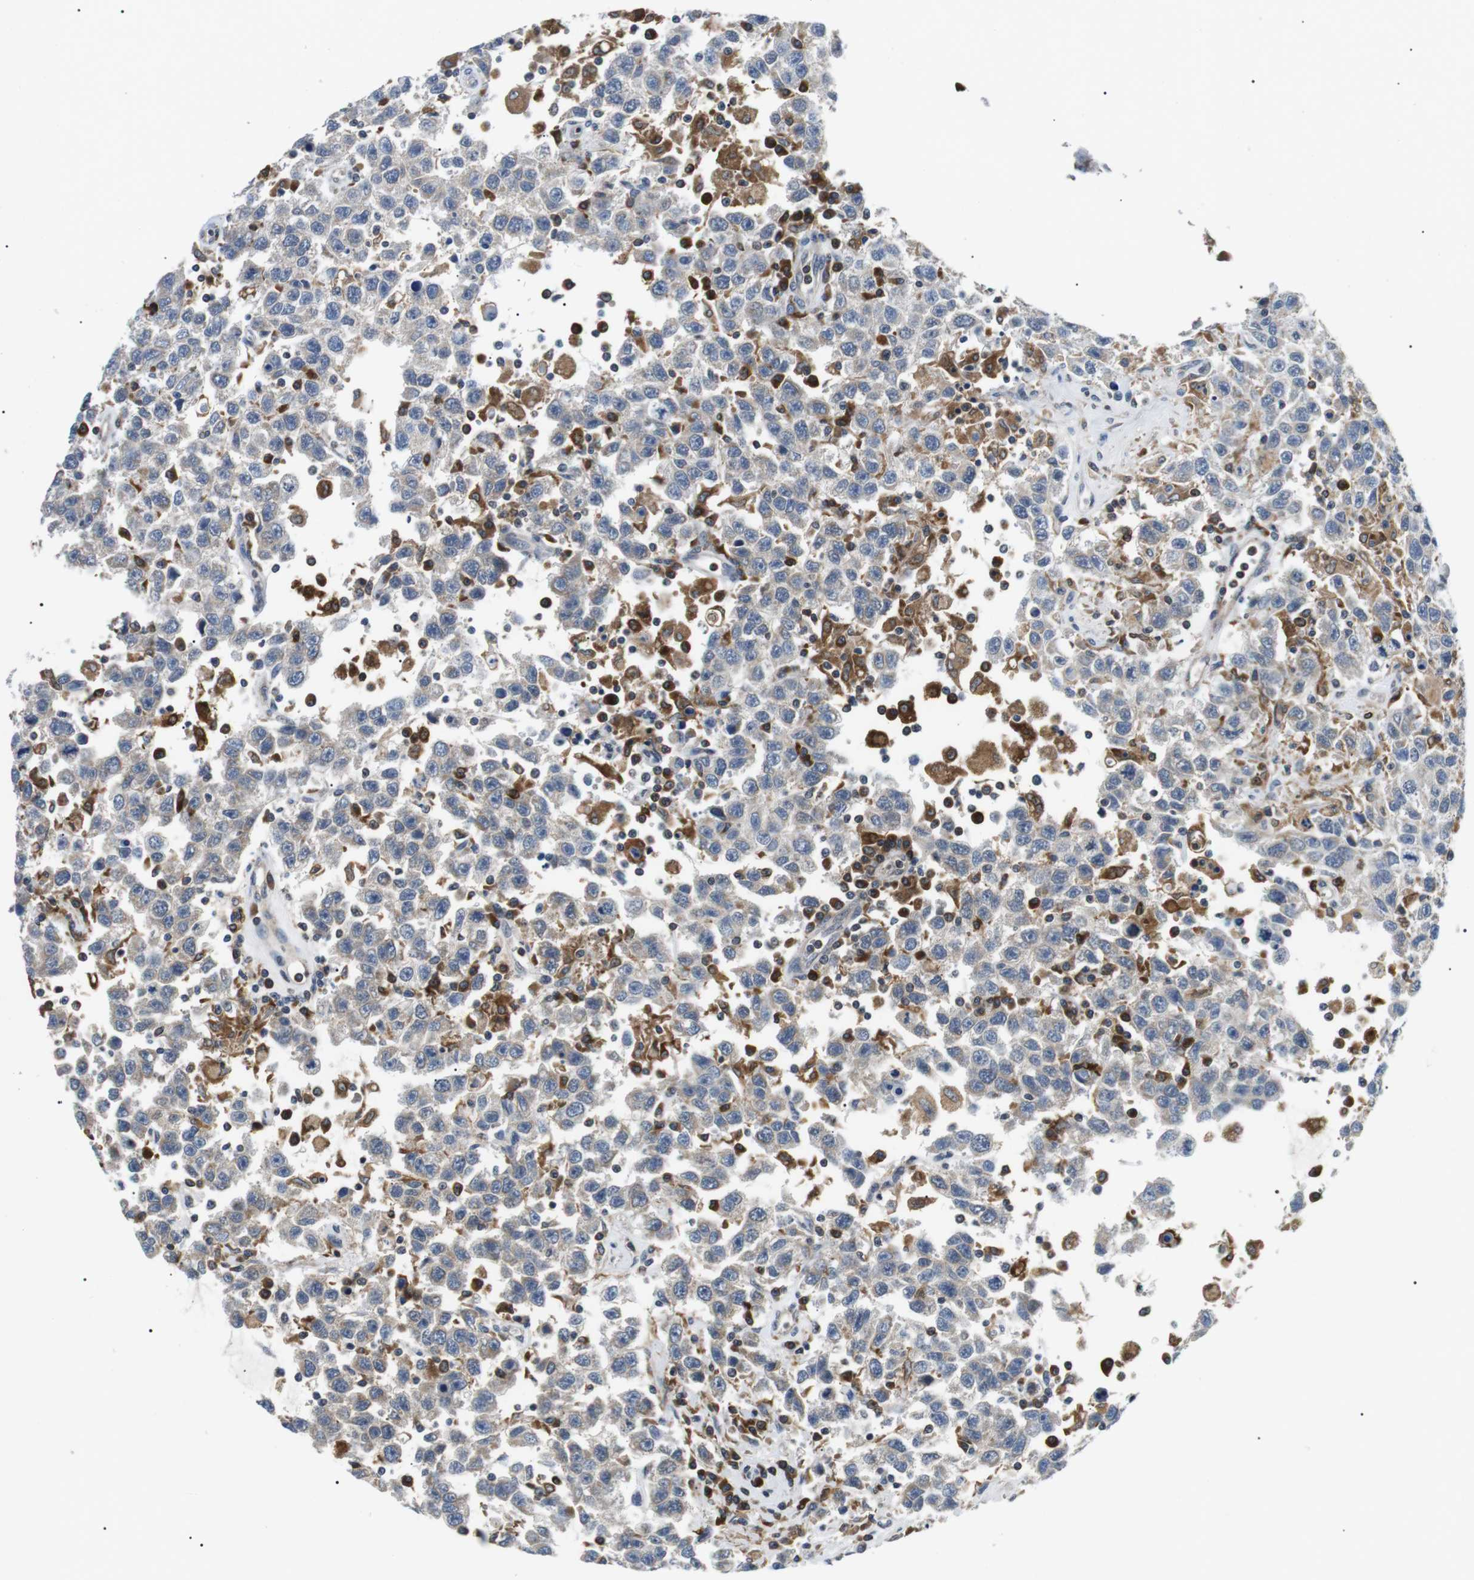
{"staining": {"intensity": "negative", "quantity": "none", "location": "none"}, "tissue": "testis cancer", "cell_type": "Tumor cells", "image_type": "cancer", "snomed": [{"axis": "morphology", "description": "Seminoma, NOS"}, {"axis": "topography", "description": "Testis"}], "caption": "A high-resolution histopathology image shows immunohistochemistry staining of seminoma (testis), which exhibits no significant staining in tumor cells. The staining was performed using DAB to visualize the protein expression in brown, while the nuclei were stained in blue with hematoxylin (Magnification: 20x).", "gene": "RAB9A", "patient": {"sex": "male", "age": 41}}